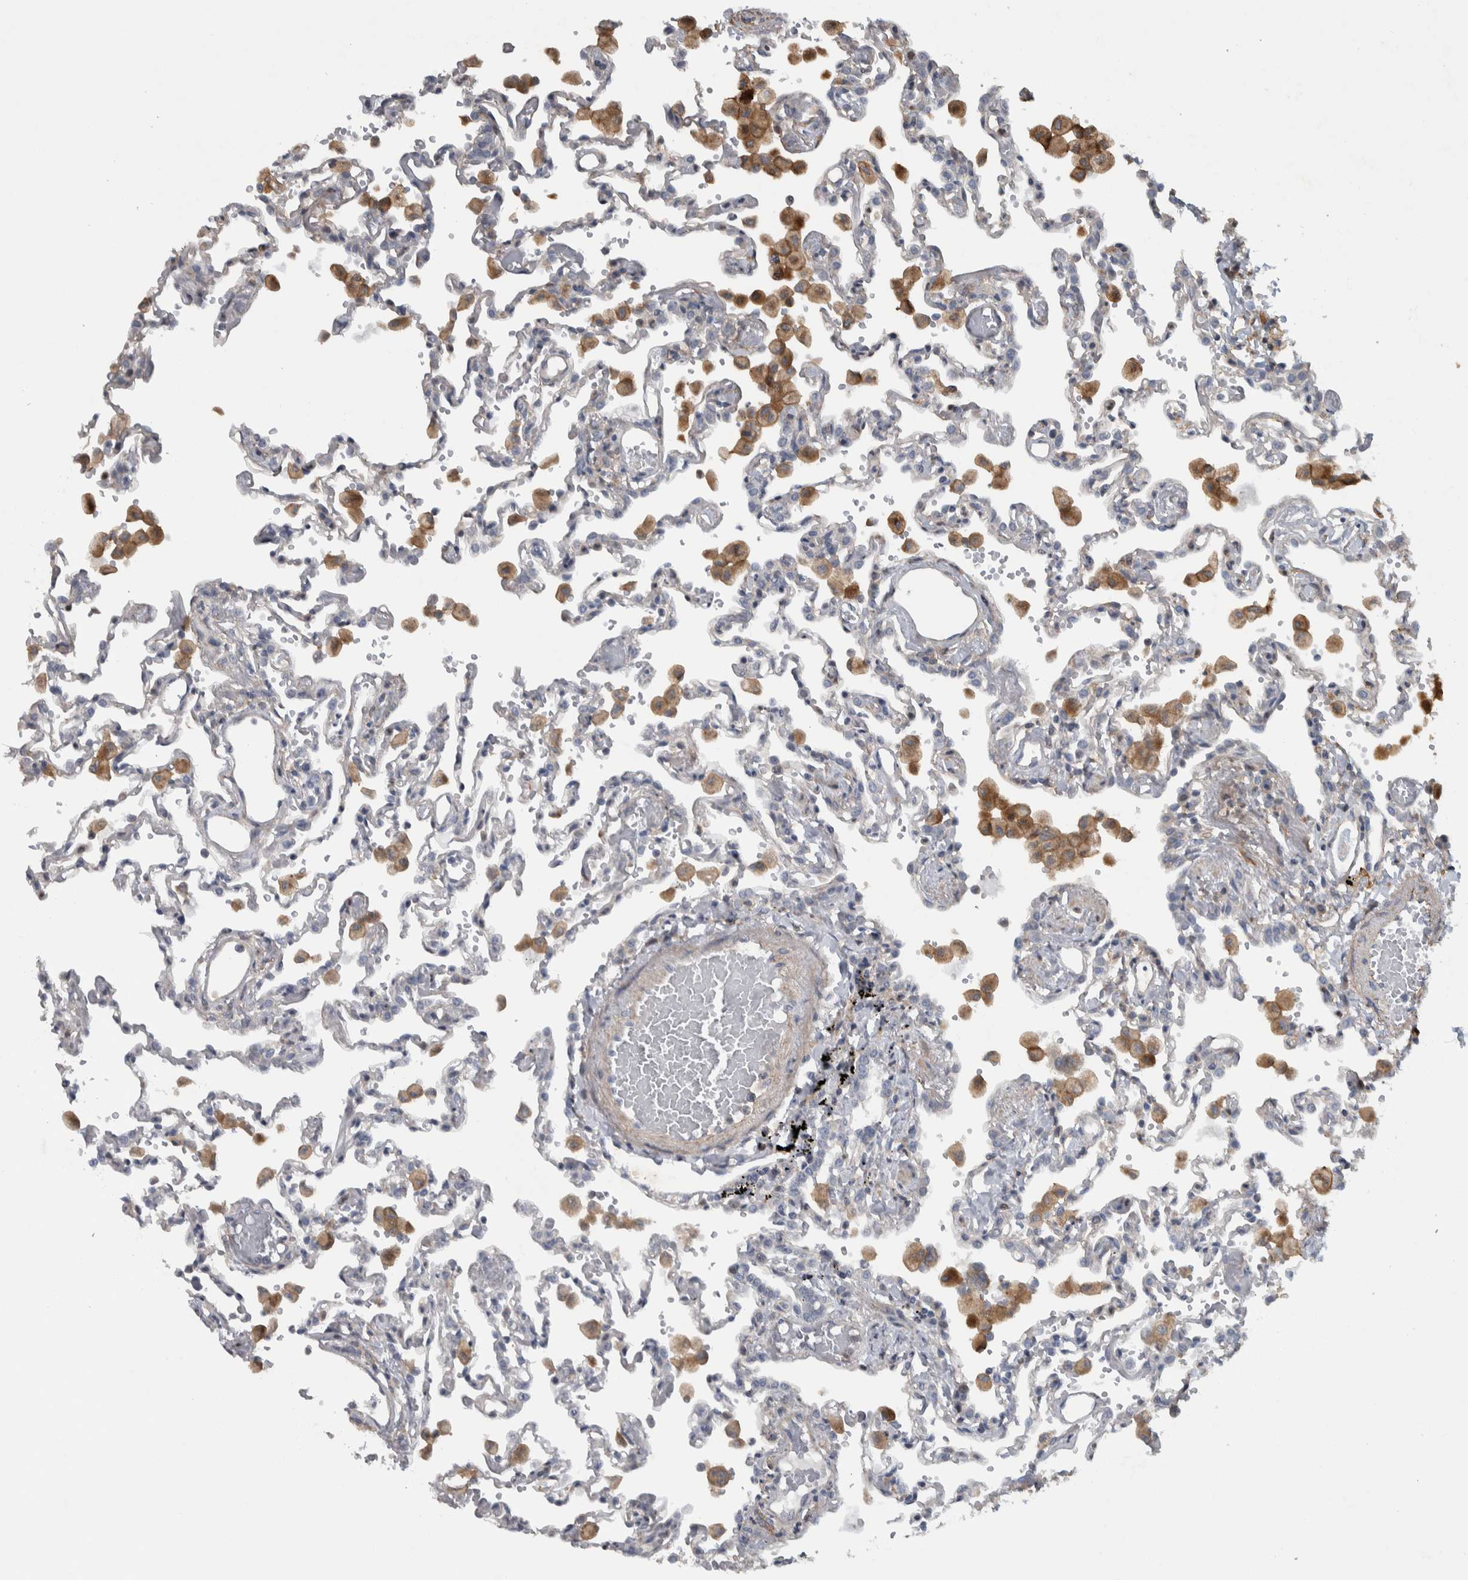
{"staining": {"intensity": "negative", "quantity": "none", "location": "none"}, "tissue": "lung", "cell_type": "Alveolar cells", "image_type": "normal", "snomed": [{"axis": "morphology", "description": "Normal tissue, NOS"}, {"axis": "topography", "description": "Bronchus"}, {"axis": "topography", "description": "Lung"}], "caption": "IHC micrograph of benign lung: lung stained with DAB (3,3'-diaminobenzidine) reveals no significant protein expression in alveolar cells.", "gene": "NT5C2", "patient": {"sex": "female", "age": 49}}